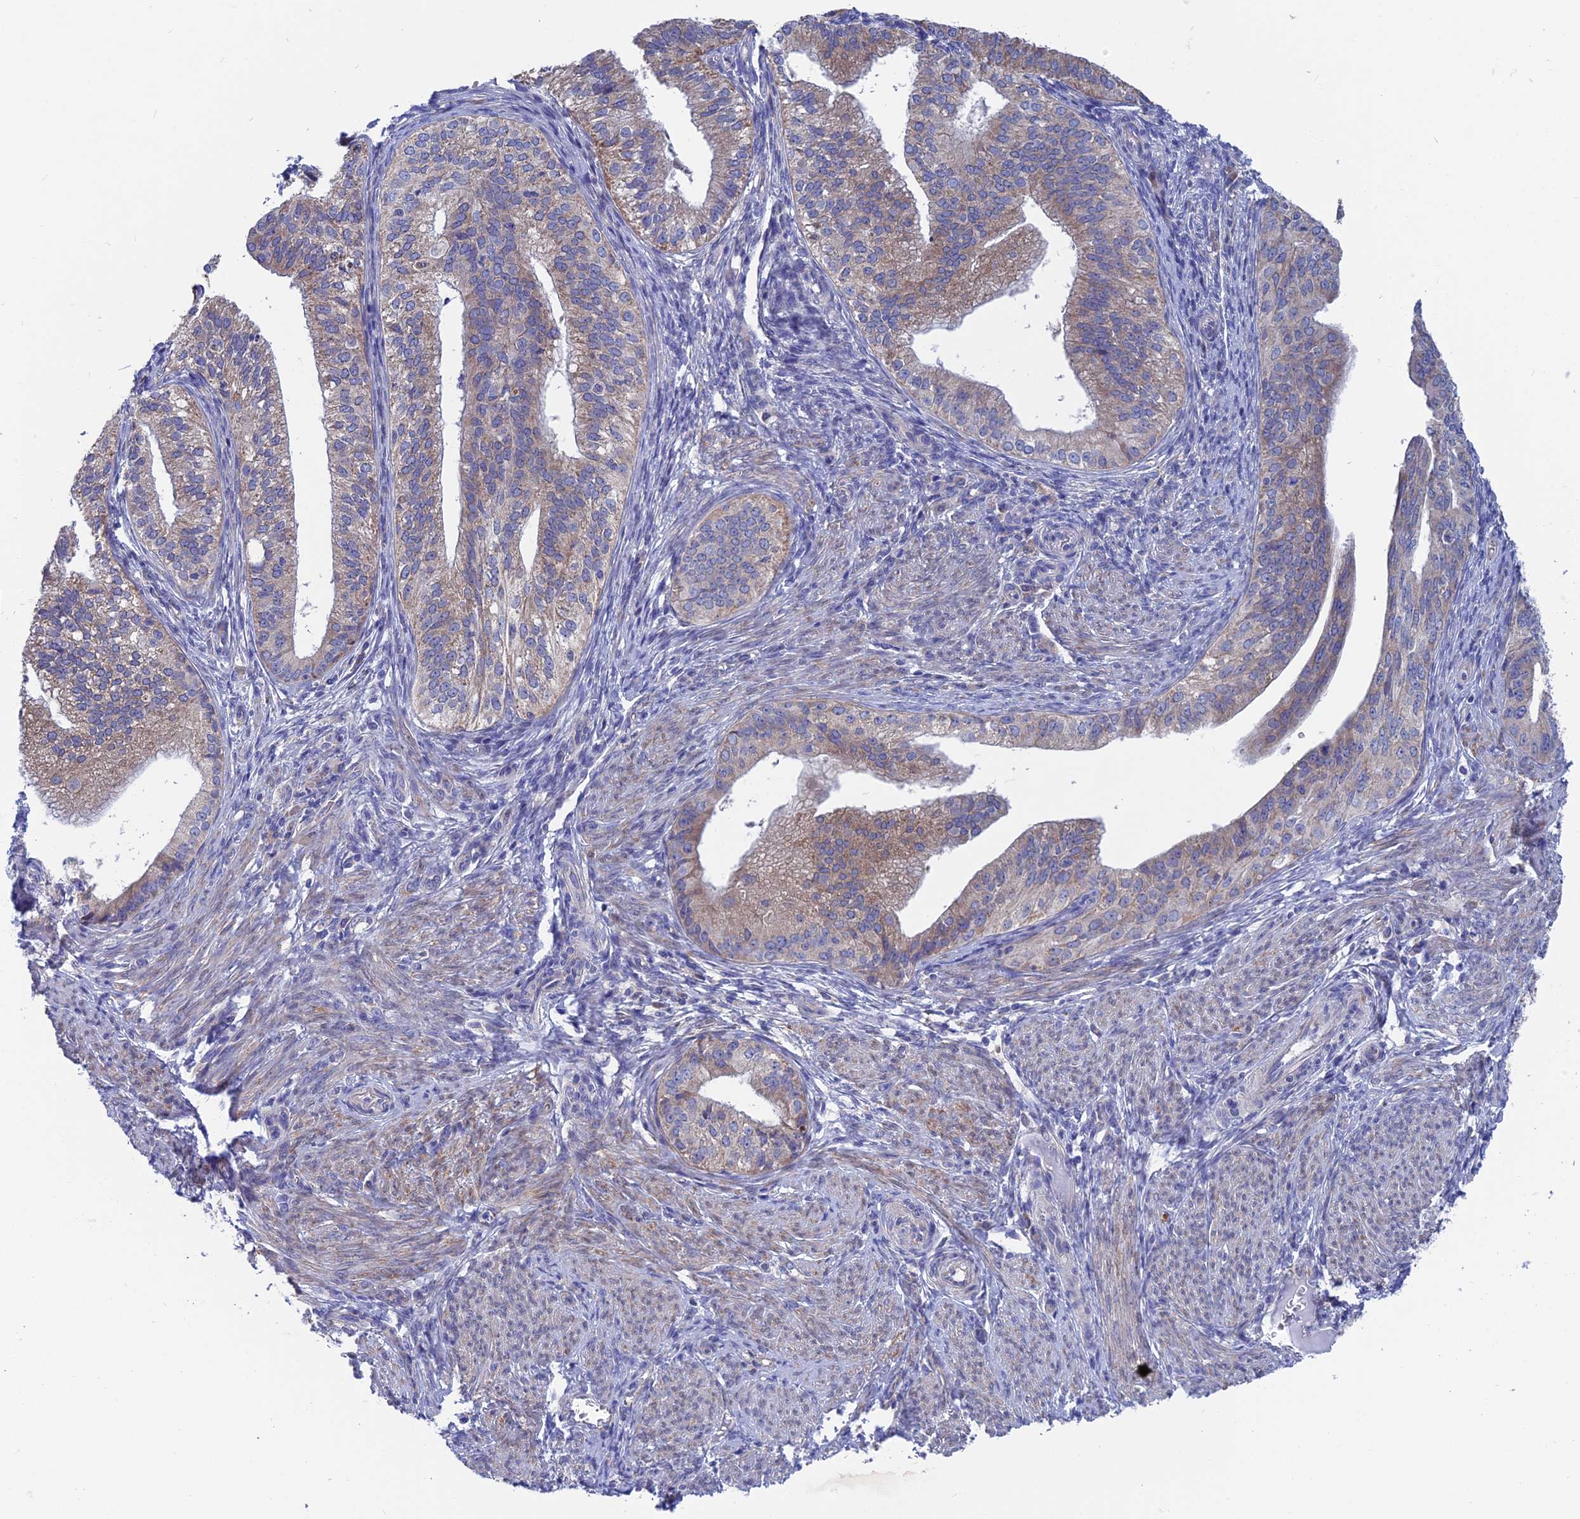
{"staining": {"intensity": "weak", "quantity": "25%-75%", "location": "cytoplasmic/membranous"}, "tissue": "endometrial cancer", "cell_type": "Tumor cells", "image_type": "cancer", "snomed": [{"axis": "morphology", "description": "Adenocarcinoma, NOS"}, {"axis": "topography", "description": "Endometrium"}], "caption": "Endometrial cancer (adenocarcinoma) was stained to show a protein in brown. There is low levels of weak cytoplasmic/membranous positivity in about 25%-75% of tumor cells.", "gene": "AK4", "patient": {"sex": "female", "age": 50}}